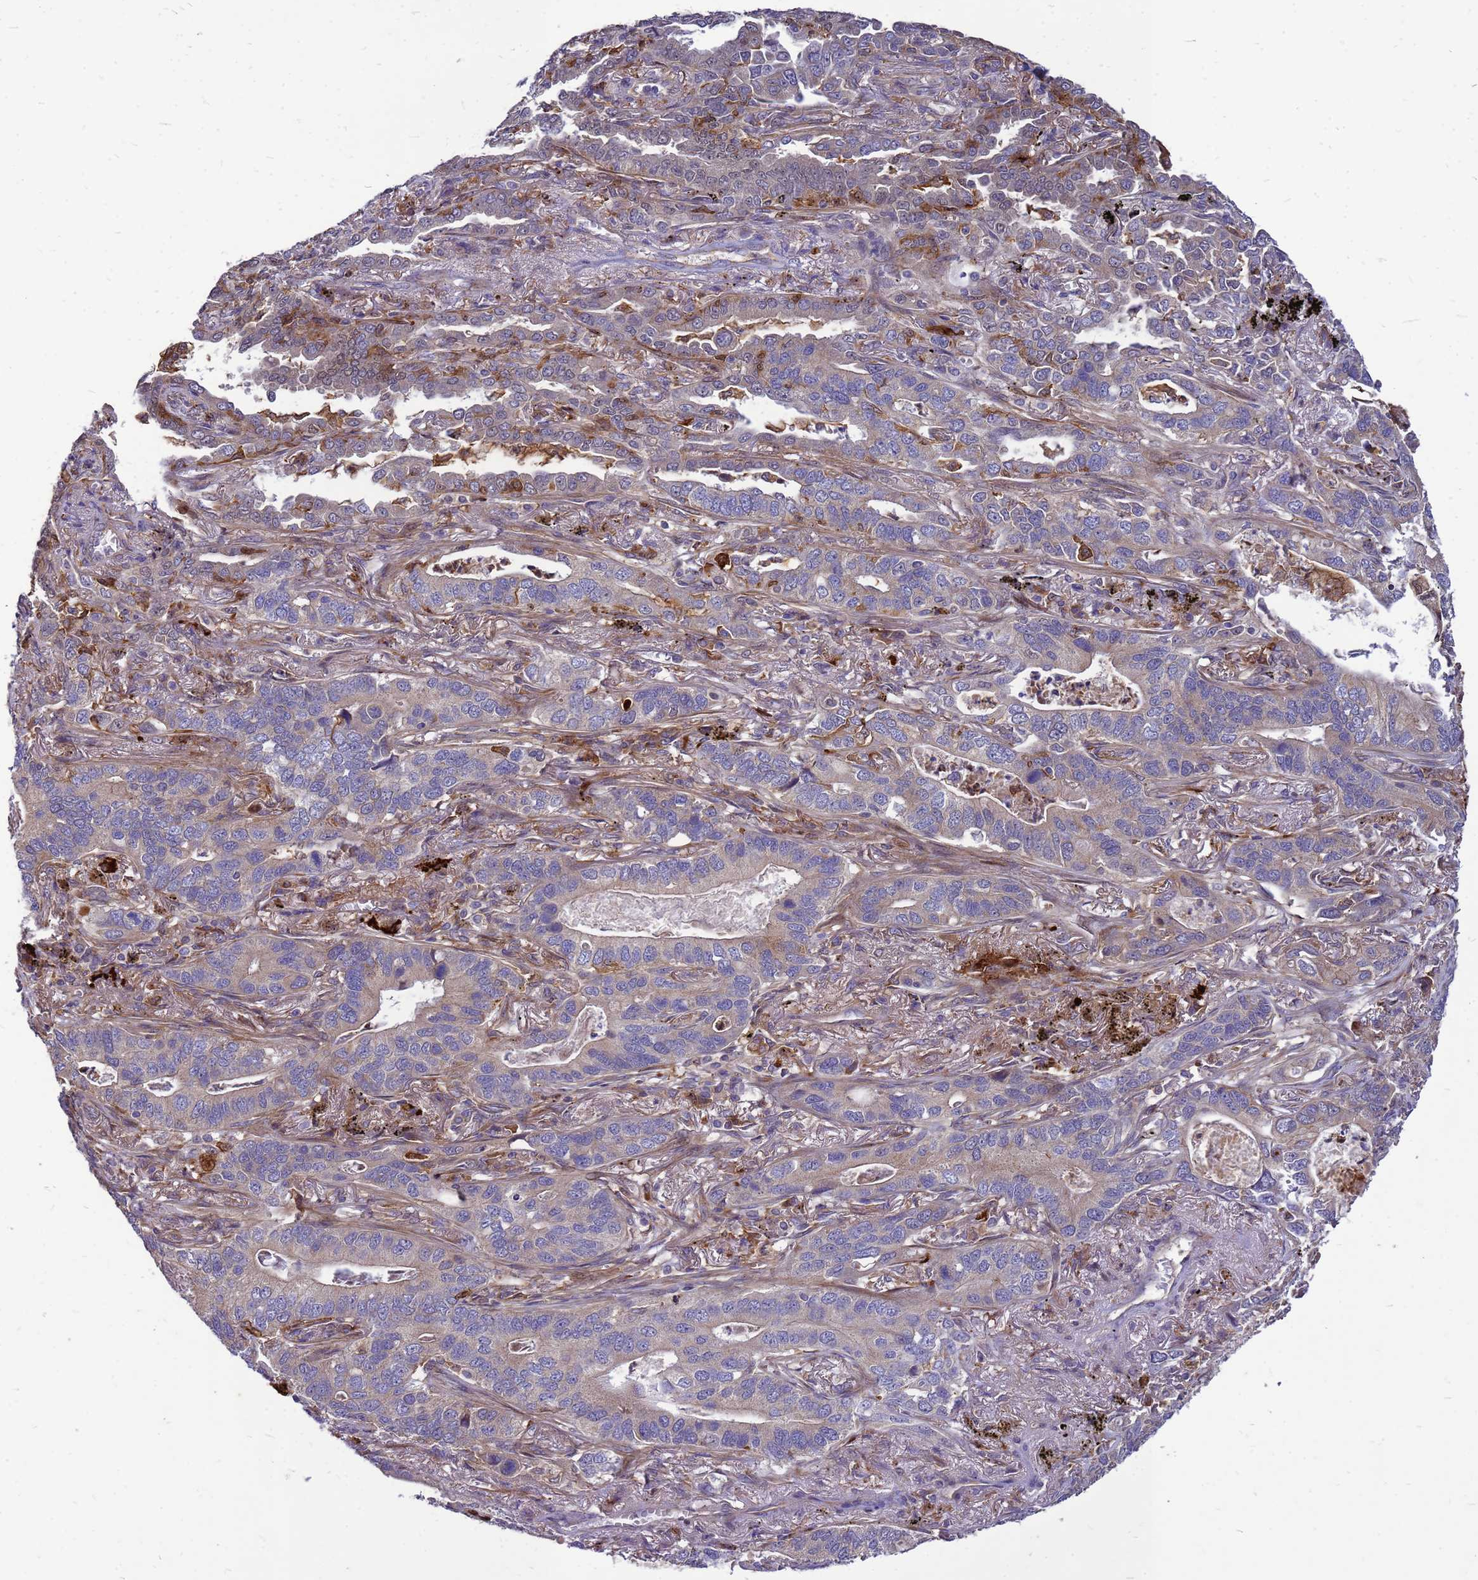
{"staining": {"intensity": "negative", "quantity": "none", "location": "none"}, "tissue": "lung cancer", "cell_type": "Tumor cells", "image_type": "cancer", "snomed": [{"axis": "morphology", "description": "Adenocarcinoma, NOS"}, {"axis": "topography", "description": "Lung"}], "caption": "A photomicrograph of lung cancer (adenocarcinoma) stained for a protein demonstrates no brown staining in tumor cells. (Brightfield microscopy of DAB immunohistochemistry at high magnification).", "gene": "RNF215", "patient": {"sex": "male", "age": 67}}